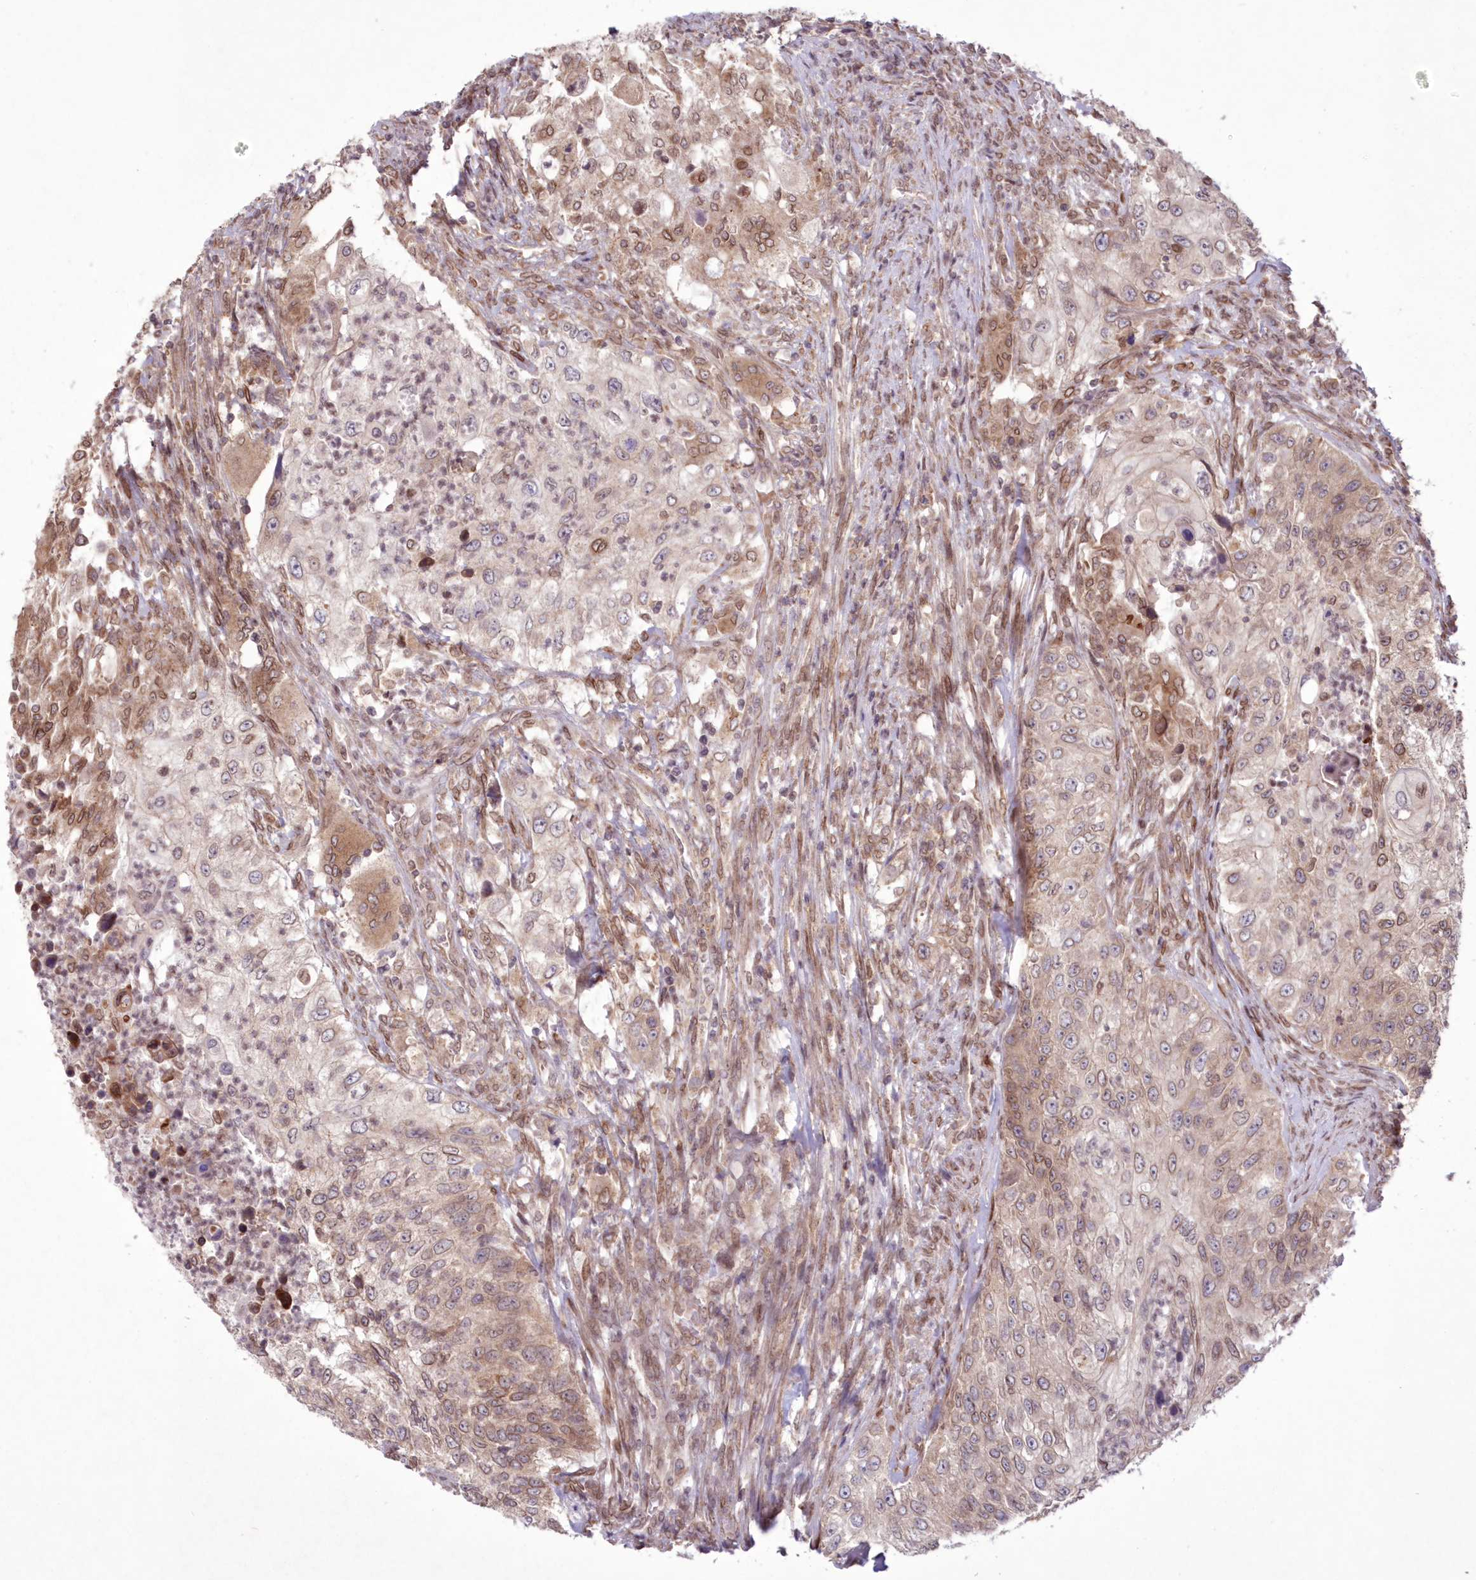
{"staining": {"intensity": "weak", "quantity": "25%-75%", "location": "cytoplasmic/membranous,nuclear"}, "tissue": "urothelial cancer", "cell_type": "Tumor cells", "image_type": "cancer", "snomed": [{"axis": "morphology", "description": "Urothelial carcinoma, High grade"}, {"axis": "topography", "description": "Urinary bladder"}], "caption": "Protein expression analysis of urothelial cancer displays weak cytoplasmic/membranous and nuclear staining in approximately 25%-75% of tumor cells. The staining is performed using DAB brown chromogen to label protein expression. The nuclei are counter-stained blue using hematoxylin.", "gene": "DNAJC27", "patient": {"sex": "female", "age": 60}}